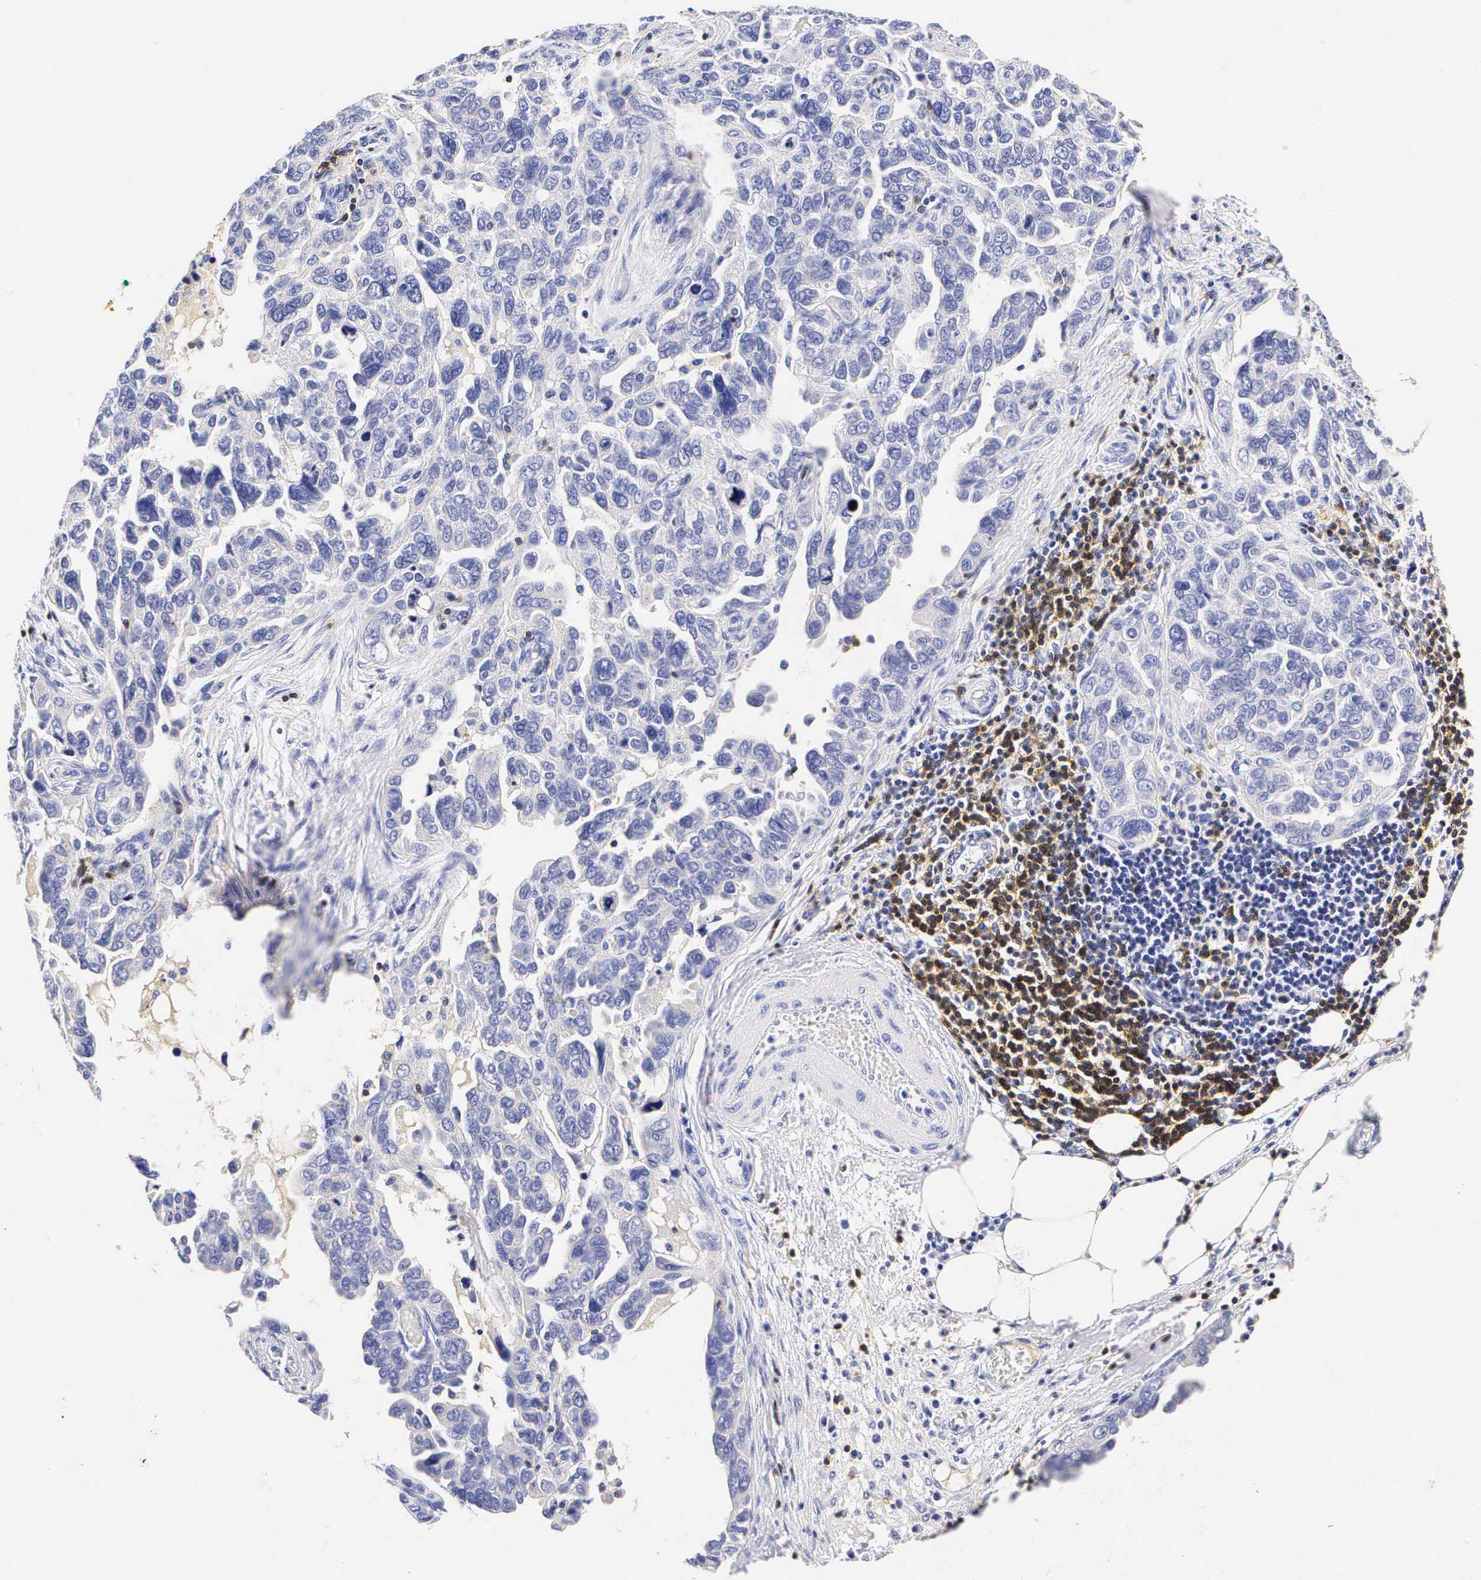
{"staining": {"intensity": "negative", "quantity": "none", "location": "none"}, "tissue": "ovarian cancer", "cell_type": "Tumor cells", "image_type": "cancer", "snomed": [{"axis": "morphology", "description": "Cystadenocarcinoma, serous, NOS"}, {"axis": "topography", "description": "Ovary"}], "caption": "The histopathology image demonstrates no significant positivity in tumor cells of ovarian serous cystadenocarcinoma.", "gene": "CD3E", "patient": {"sex": "female", "age": 64}}